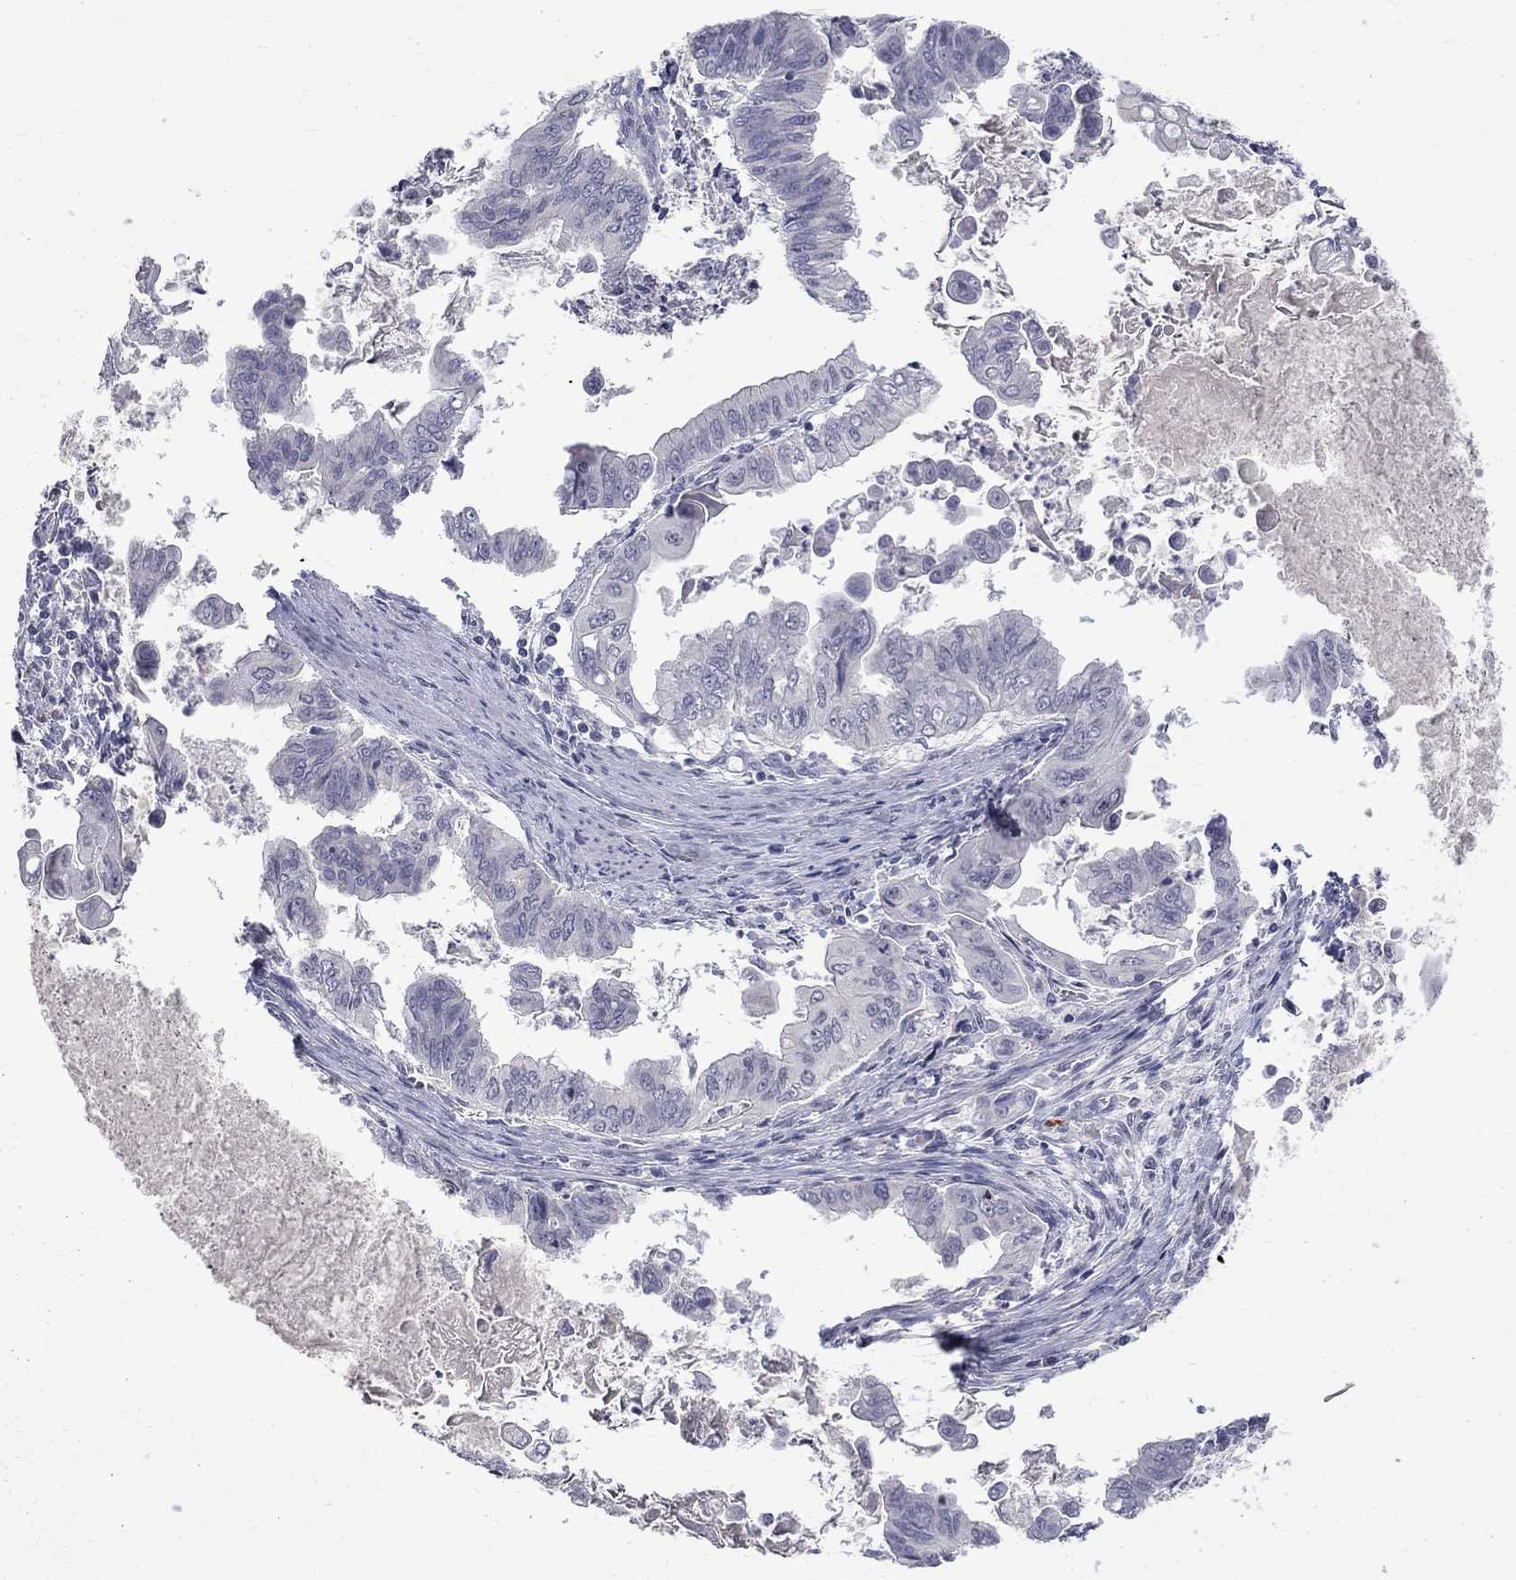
{"staining": {"intensity": "negative", "quantity": "none", "location": "none"}, "tissue": "stomach cancer", "cell_type": "Tumor cells", "image_type": "cancer", "snomed": [{"axis": "morphology", "description": "Adenocarcinoma, NOS"}, {"axis": "topography", "description": "Stomach, upper"}], "caption": "Human stomach cancer (adenocarcinoma) stained for a protein using immunohistochemistry demonstrates no staining in tumor cells.", "gene": "CTNND2", "patient": {"sex": "male", "age": 80}}